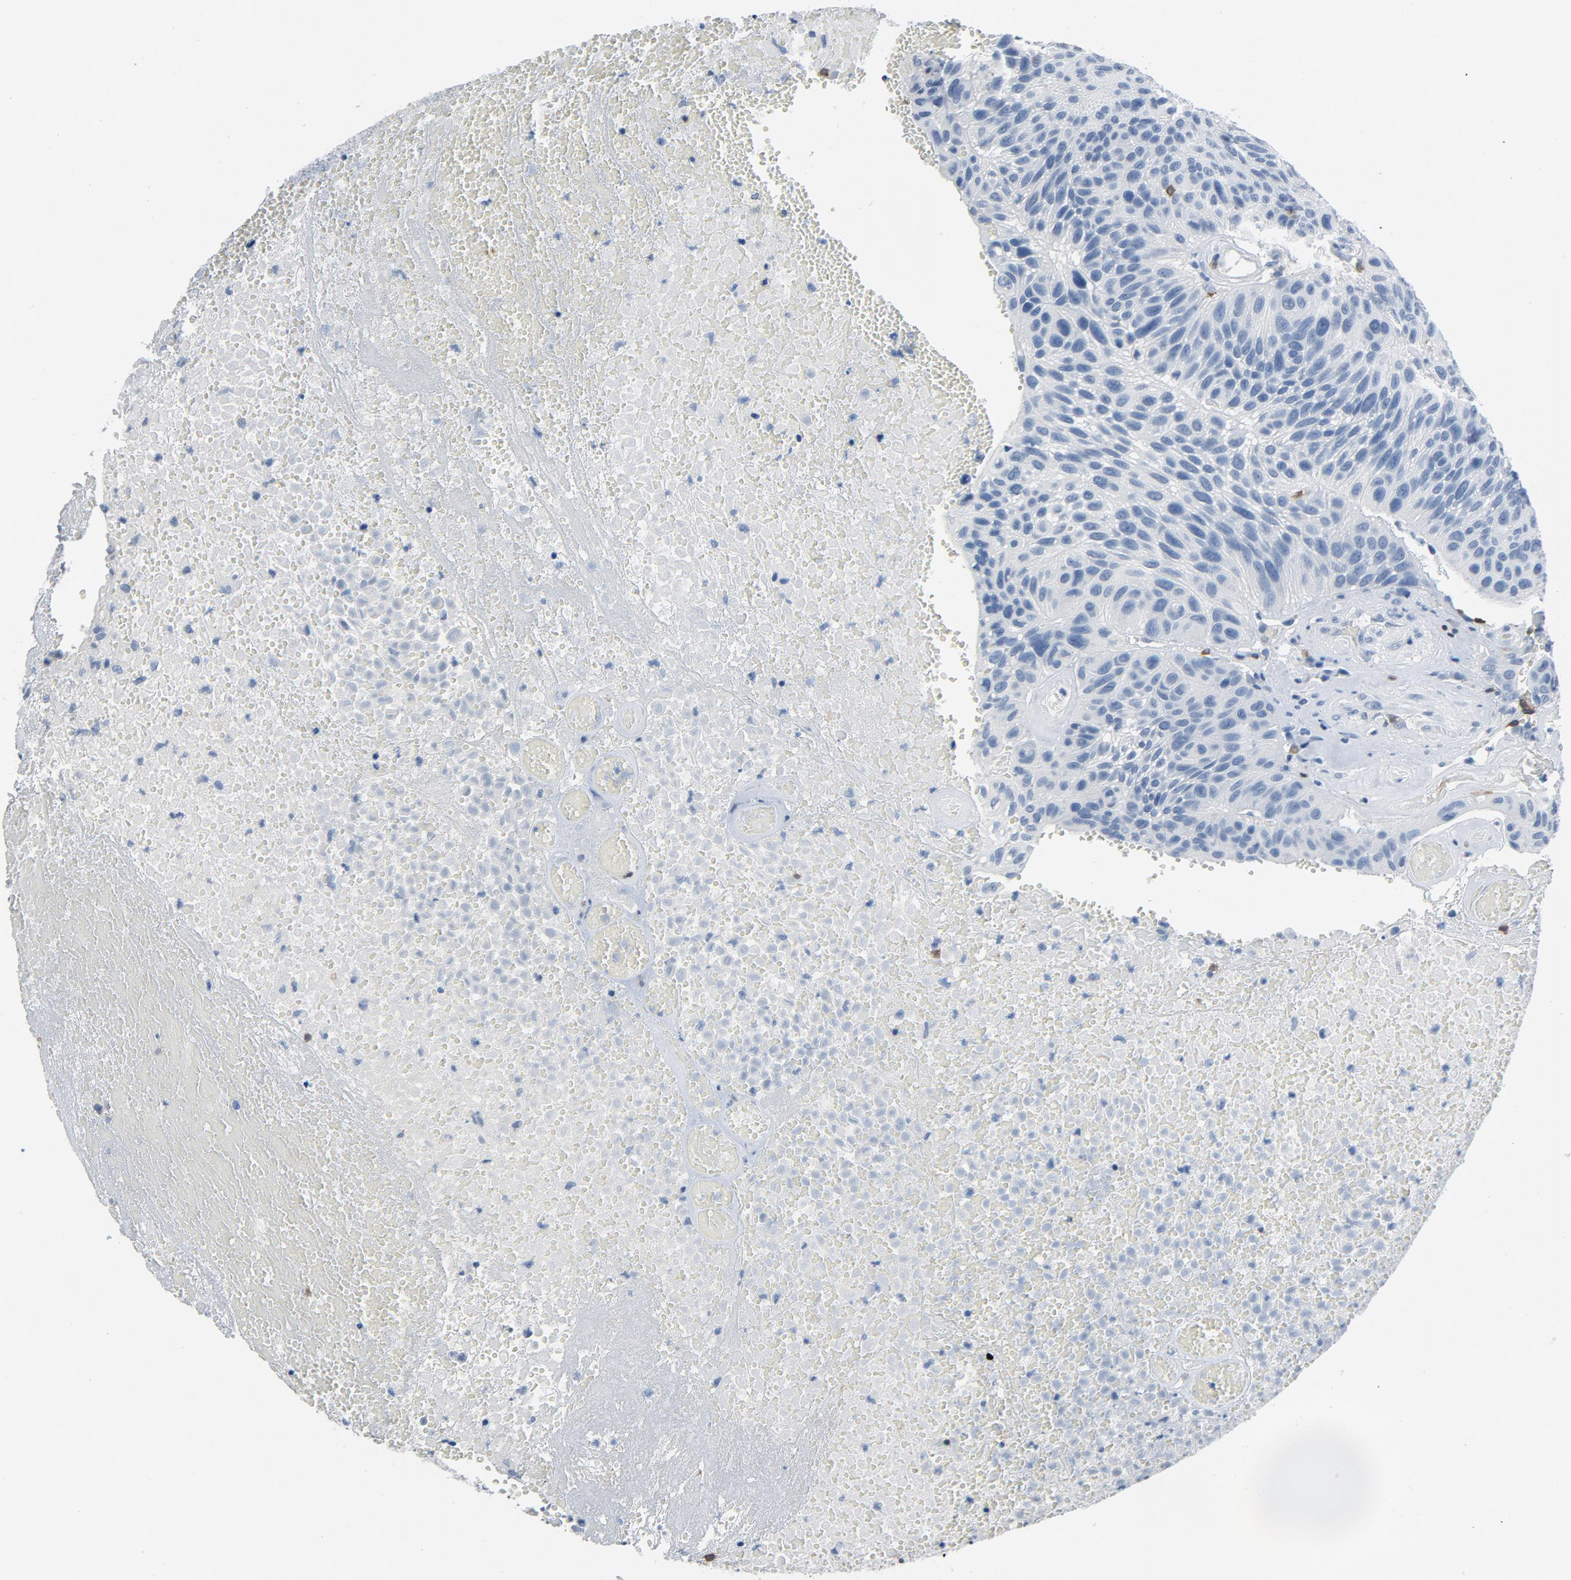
{"staining": {"intensity": "negative", "quantity": "none", "location": "none"}, "tissue": "urothelial cancer", "cell_type": "Tumor cells", "image_type": "cancer", "snomed": [{"axis": "morphology", "description": "Urothelial carcinoma, High grade"}, {"axis": "topography", "description": "Urinary bladder"}], "caption": "Human urothelial cancer stained for a protein using immunohistochemistry shows no staining in tumor cells.", "gene": "LCK", "patient": {"sex": "male", "age": 66}}